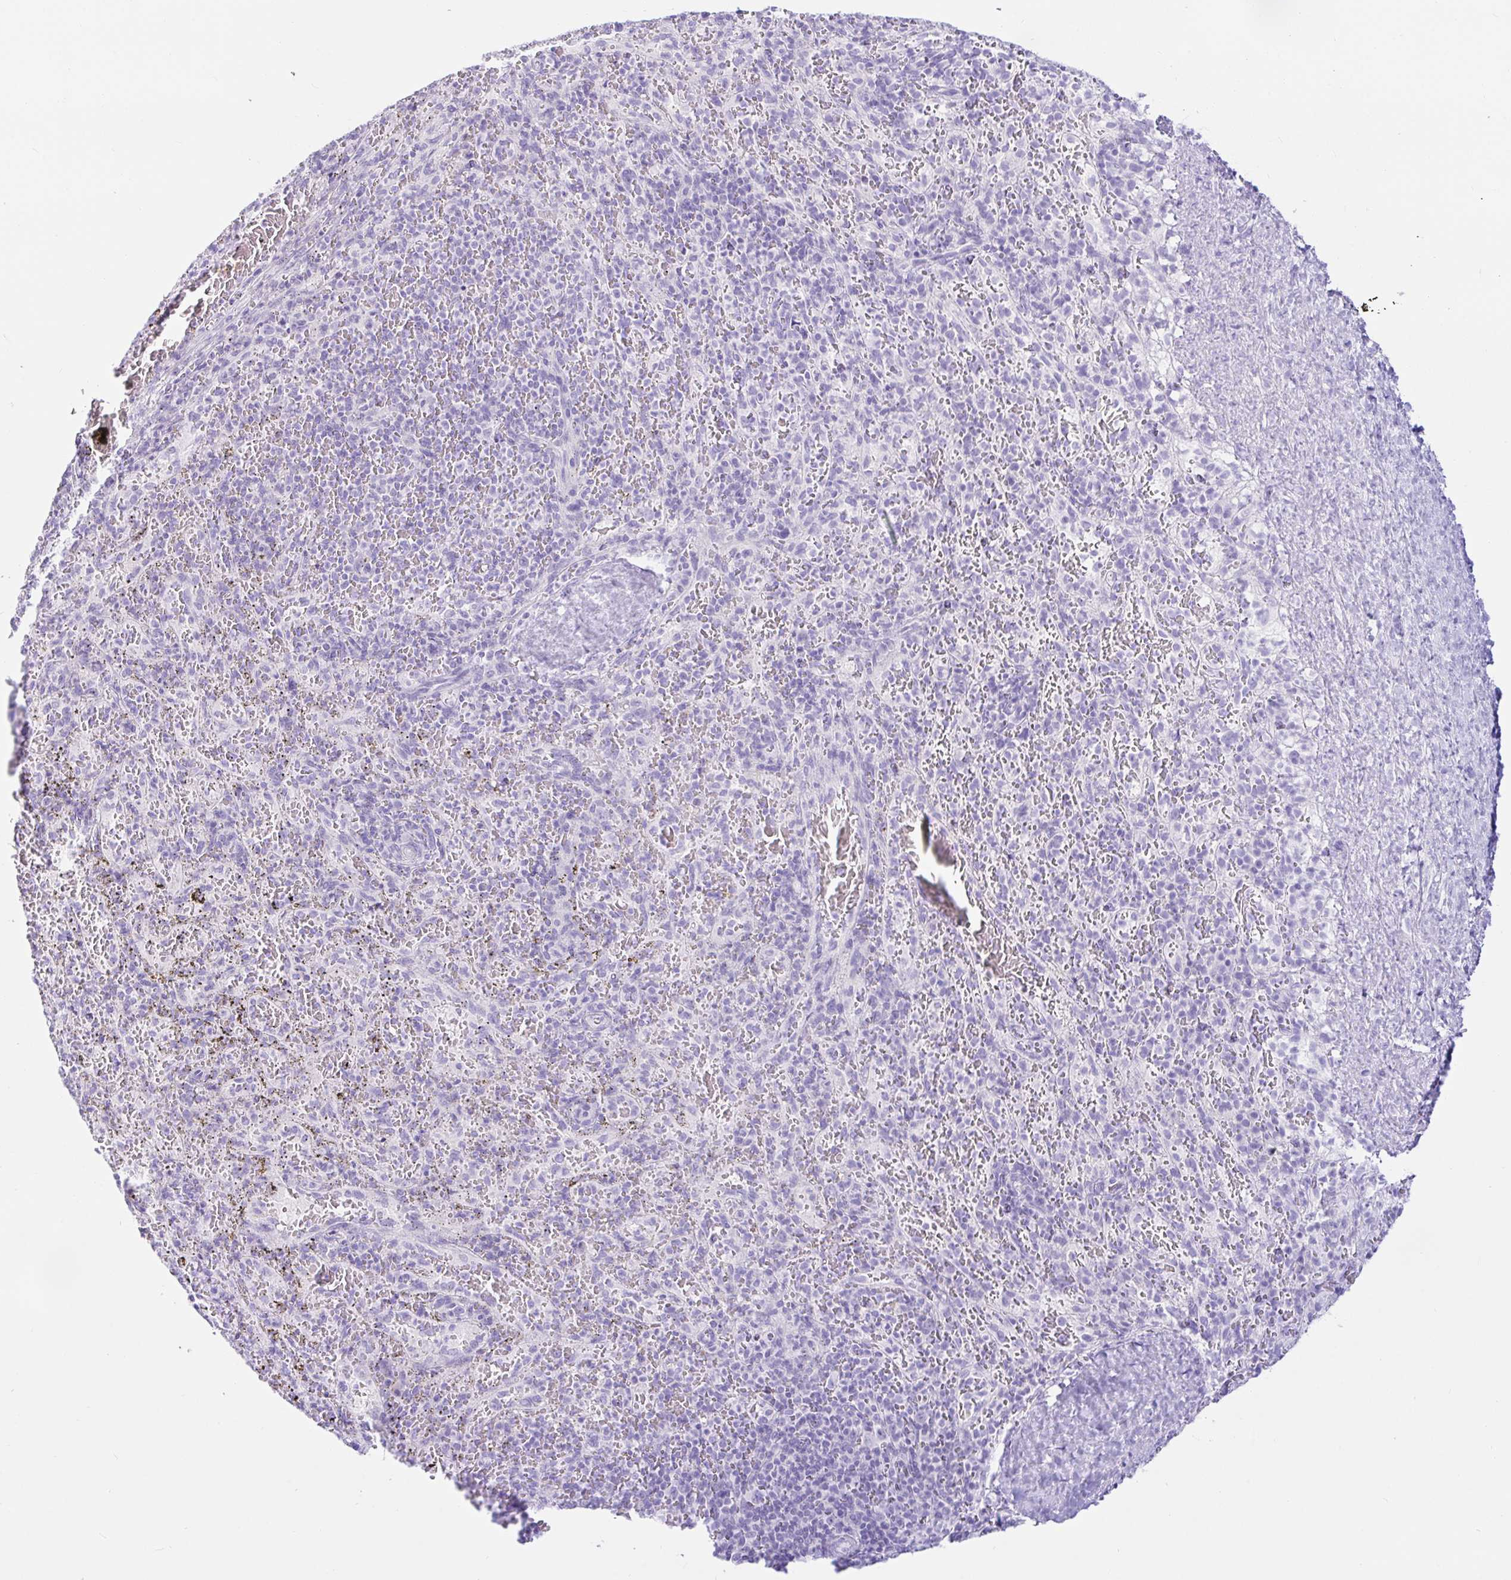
{"staining": {"intensity": "negative", "quantity": "none", "location": "none"}, "tissue": "spleen", "cell_type": "Cells in red pulp", "image_type": "normal", "snomed": [{"axis": "morphology", "description": "Normal tissue, NOS"}, {"axis": "topography", "description": "Spleen"}], "caption": "High power microscopy micrograph of an IHC photomicrograph of benign spleen, revealing no significant expression in cells in red pulp. (DAB (3,3'-diaminobenzidine) IHC with hematoxylin counter stain).", "gene": "PAX8", "patient": {"sex": "male", "age": 57}}